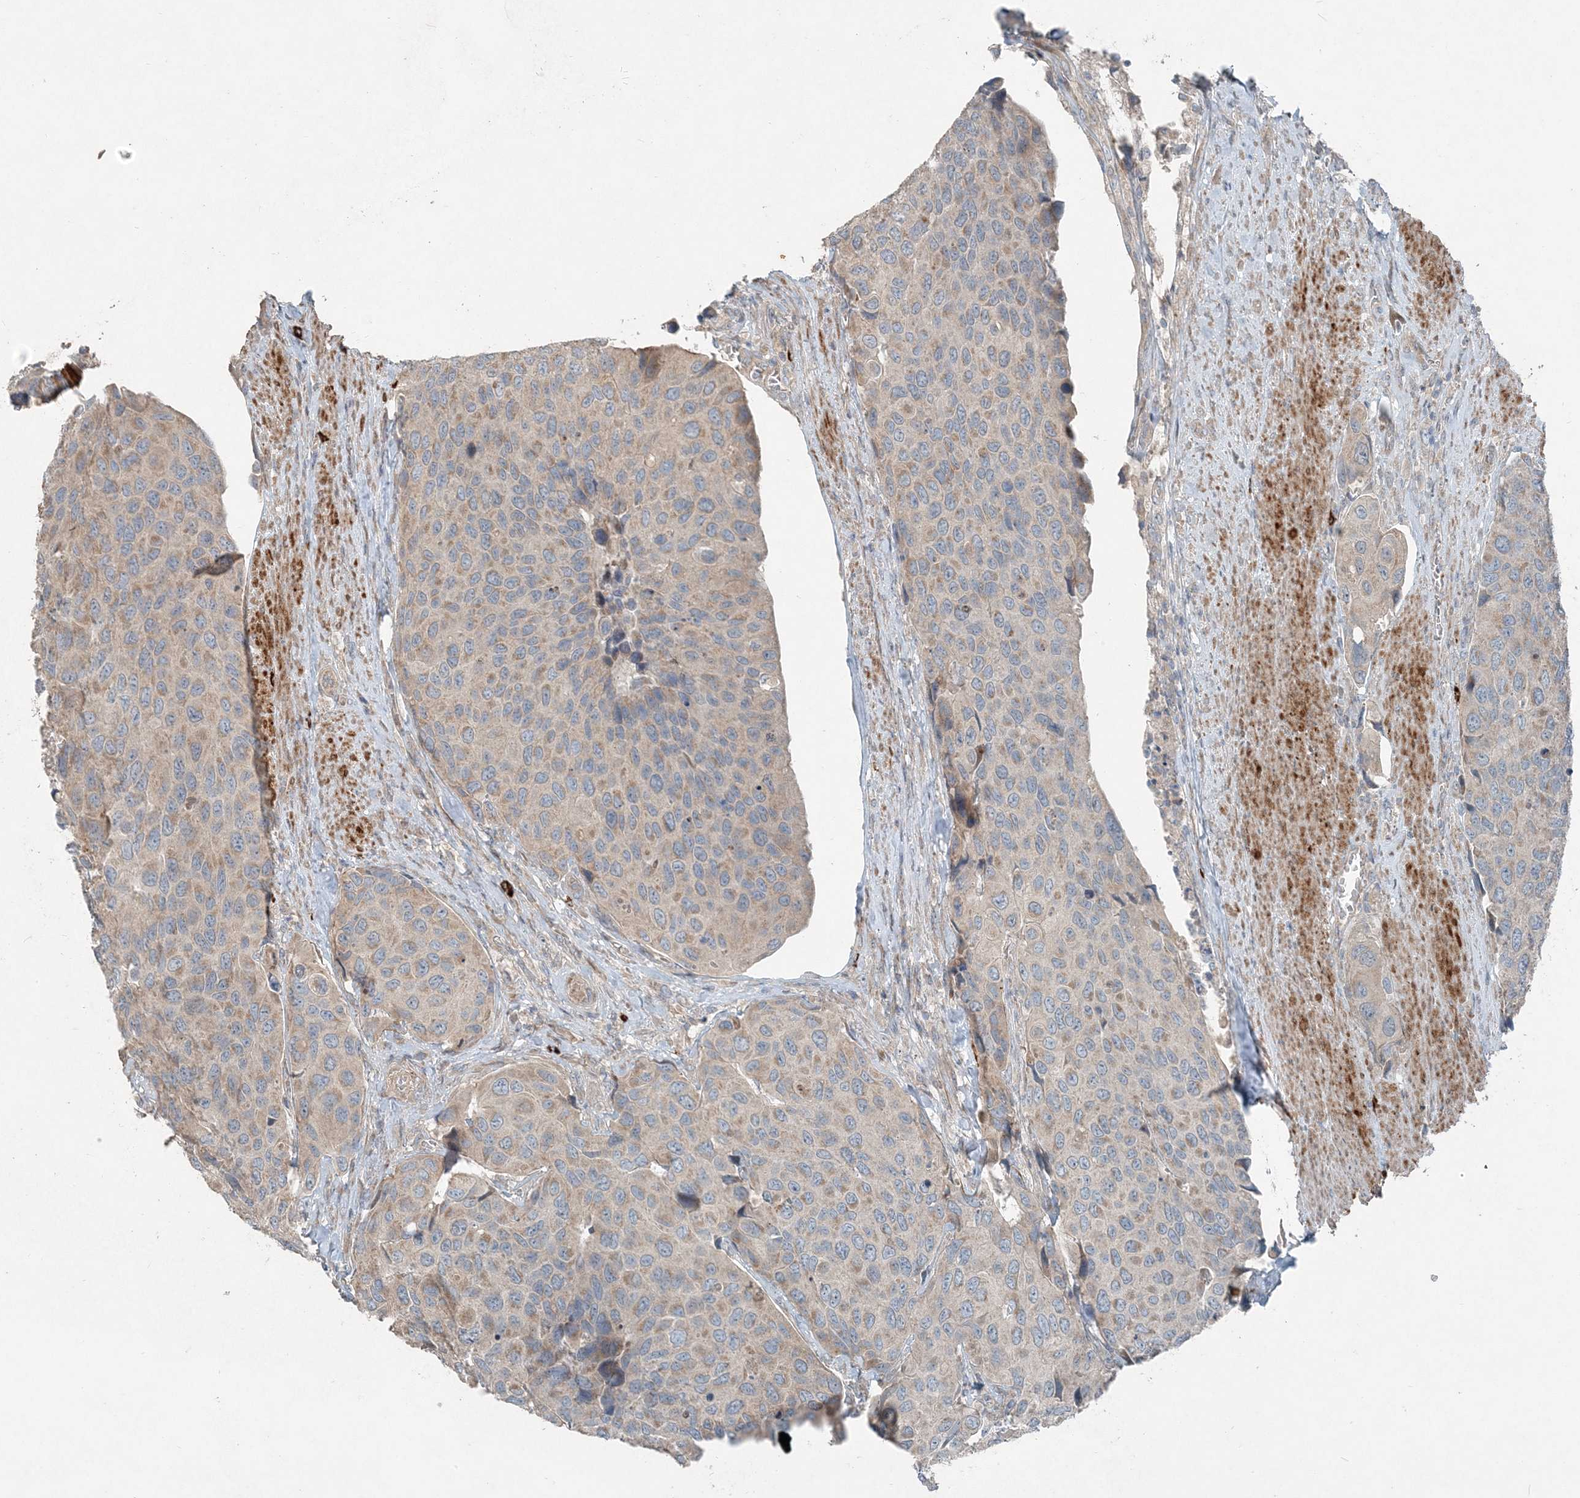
{"staining": {"intensity": "weak", "quantity": "25%-75%", "location": "cytoplasmic/membranous"}, "tissue": "urothelial cancer", "cell_type": "Tumor cells", "image_type": "cancer", "snomed": [{"axis": "morphology", "description": "Urothelial carcinoma, High grade"}, {"axis": "topography", "description": "Urinary bladder"}], "caption": "Urothelial cancer was stained to show a protein in brown. There is low levels of weak cytoplasmic/membranous staining in about 25%-75% of tumor cells.", "gene": "INTU", "patient": {"sex": "male", "age": 74}}